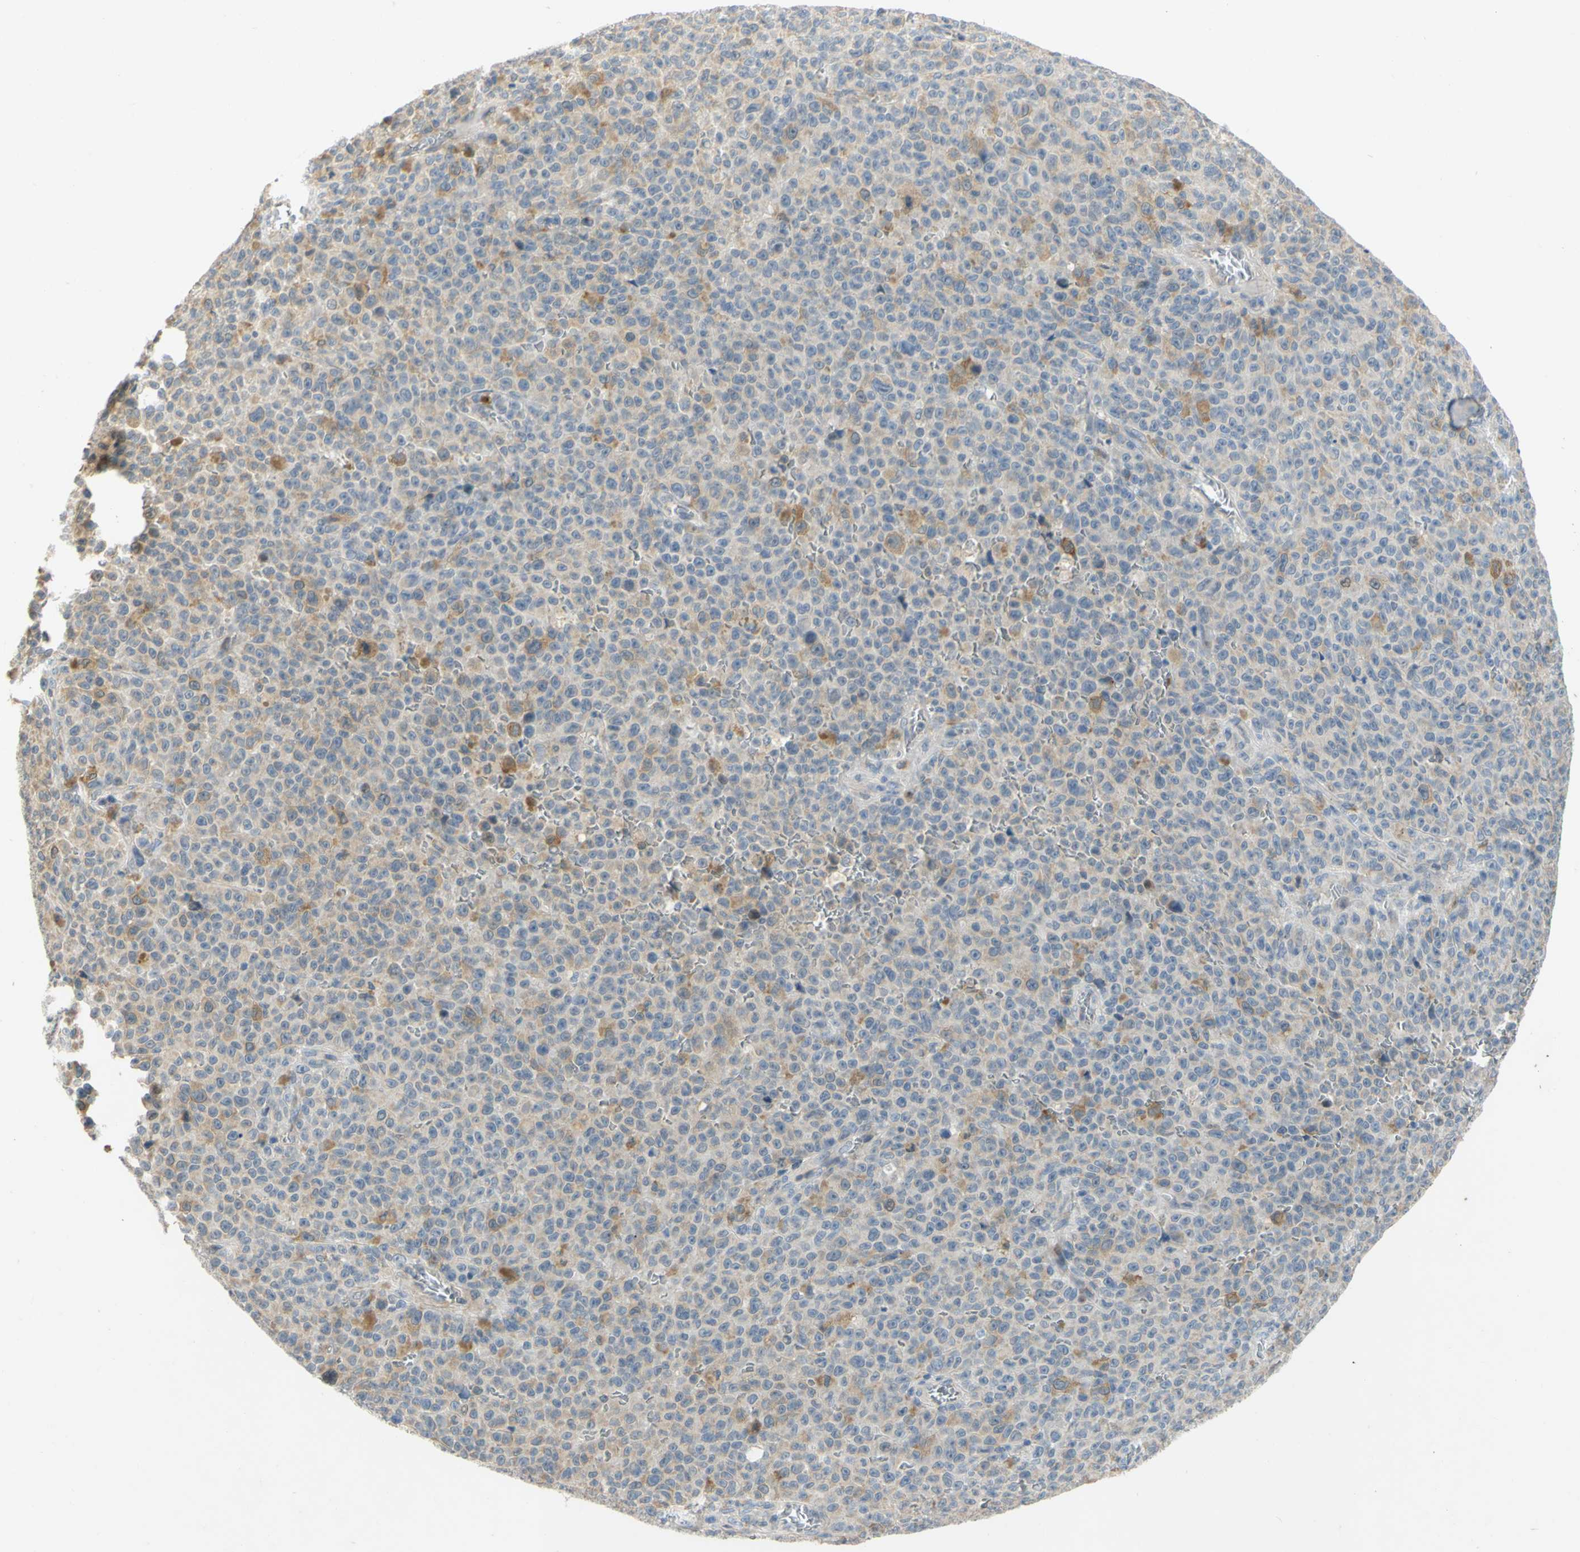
{"staining": {"intensity": "weak", "quantity": ">75%", "location": "cytoplasmic/membranous"}, "tissue": "melanoma", "cell_type": "Tumor cells", "image_type": "cancer", "snomed": [{"axis": "morphology", "description": "Malignant melanoma, NOS"}, {"axis": "topography", "description": "Skin"}], "caption": "This histopathology image shows melanoma stained with IHC to label a protein in brown. The cytoplasmic/membranous of tumor cells show weak positivity for the protein. Nuclei are counter-stained blue.", "gene": "CCNB2", "patient": {"sex": "female", "age": 82}}